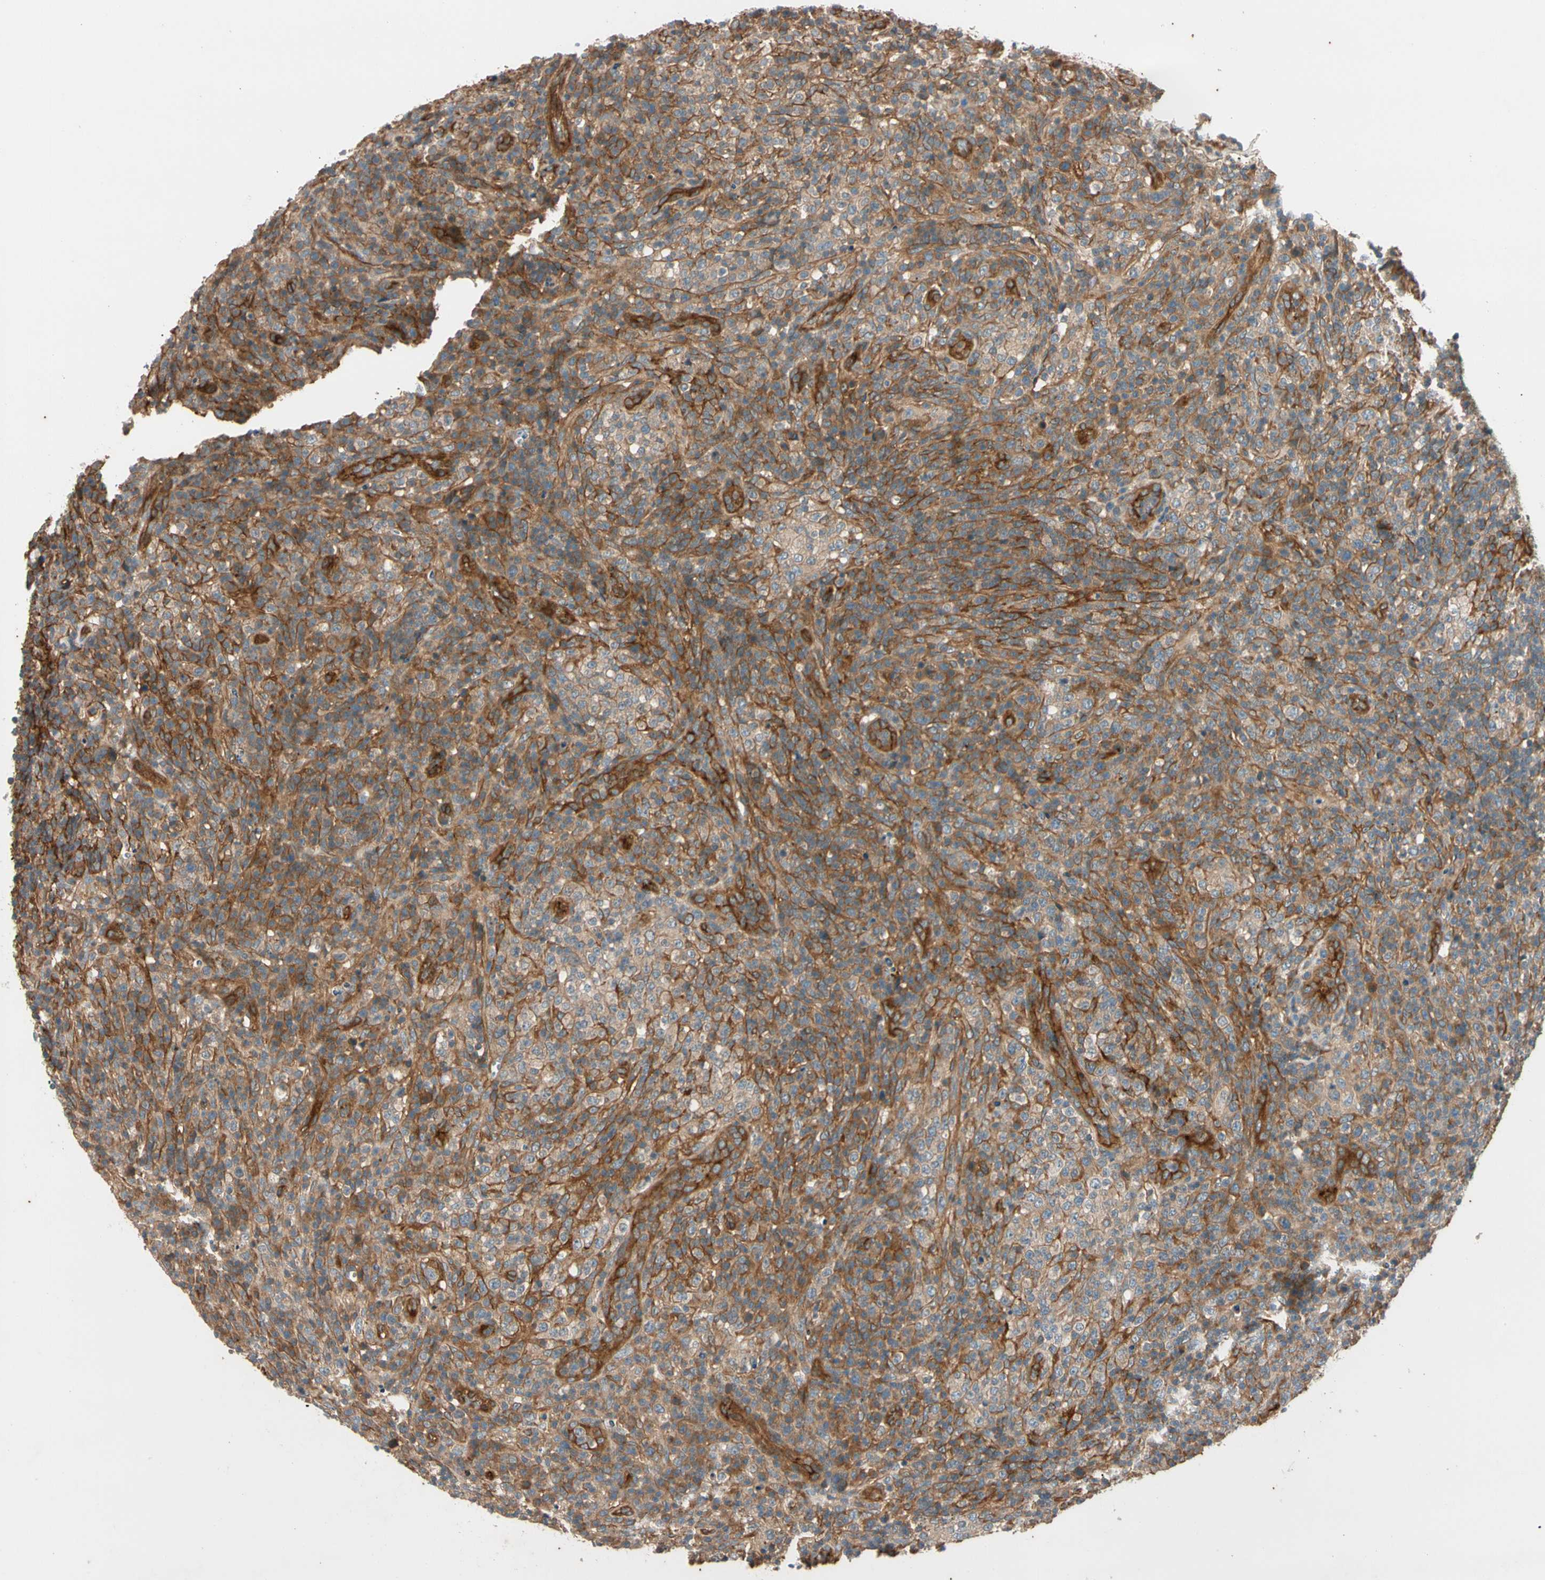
{"staining": {"intensity": "moderate", "quantity": ">75%", "location": "cytoplasmic/membranous"}, "tissue": "lymphoma", "cell_type": "Tumor cells", "image_type": "cancer", "snomed": [{"axis": "morphology", "description": "Malignant lymphoma, non-Hodgkin's type, High grade"}, {"axis": "topography", "description": "Lymph node"}], "caption": "A high-resolution histopathology image shows immunohistochemistry (IHC) staining of malignant lymphoma, non-Hodgkin's type (high-grade), which displays moderate cytoplasmic/membranous expression in about >75% of tumor cells.", "gene": "ROCK2", "patient": {"sex": "female", "age": 76}}